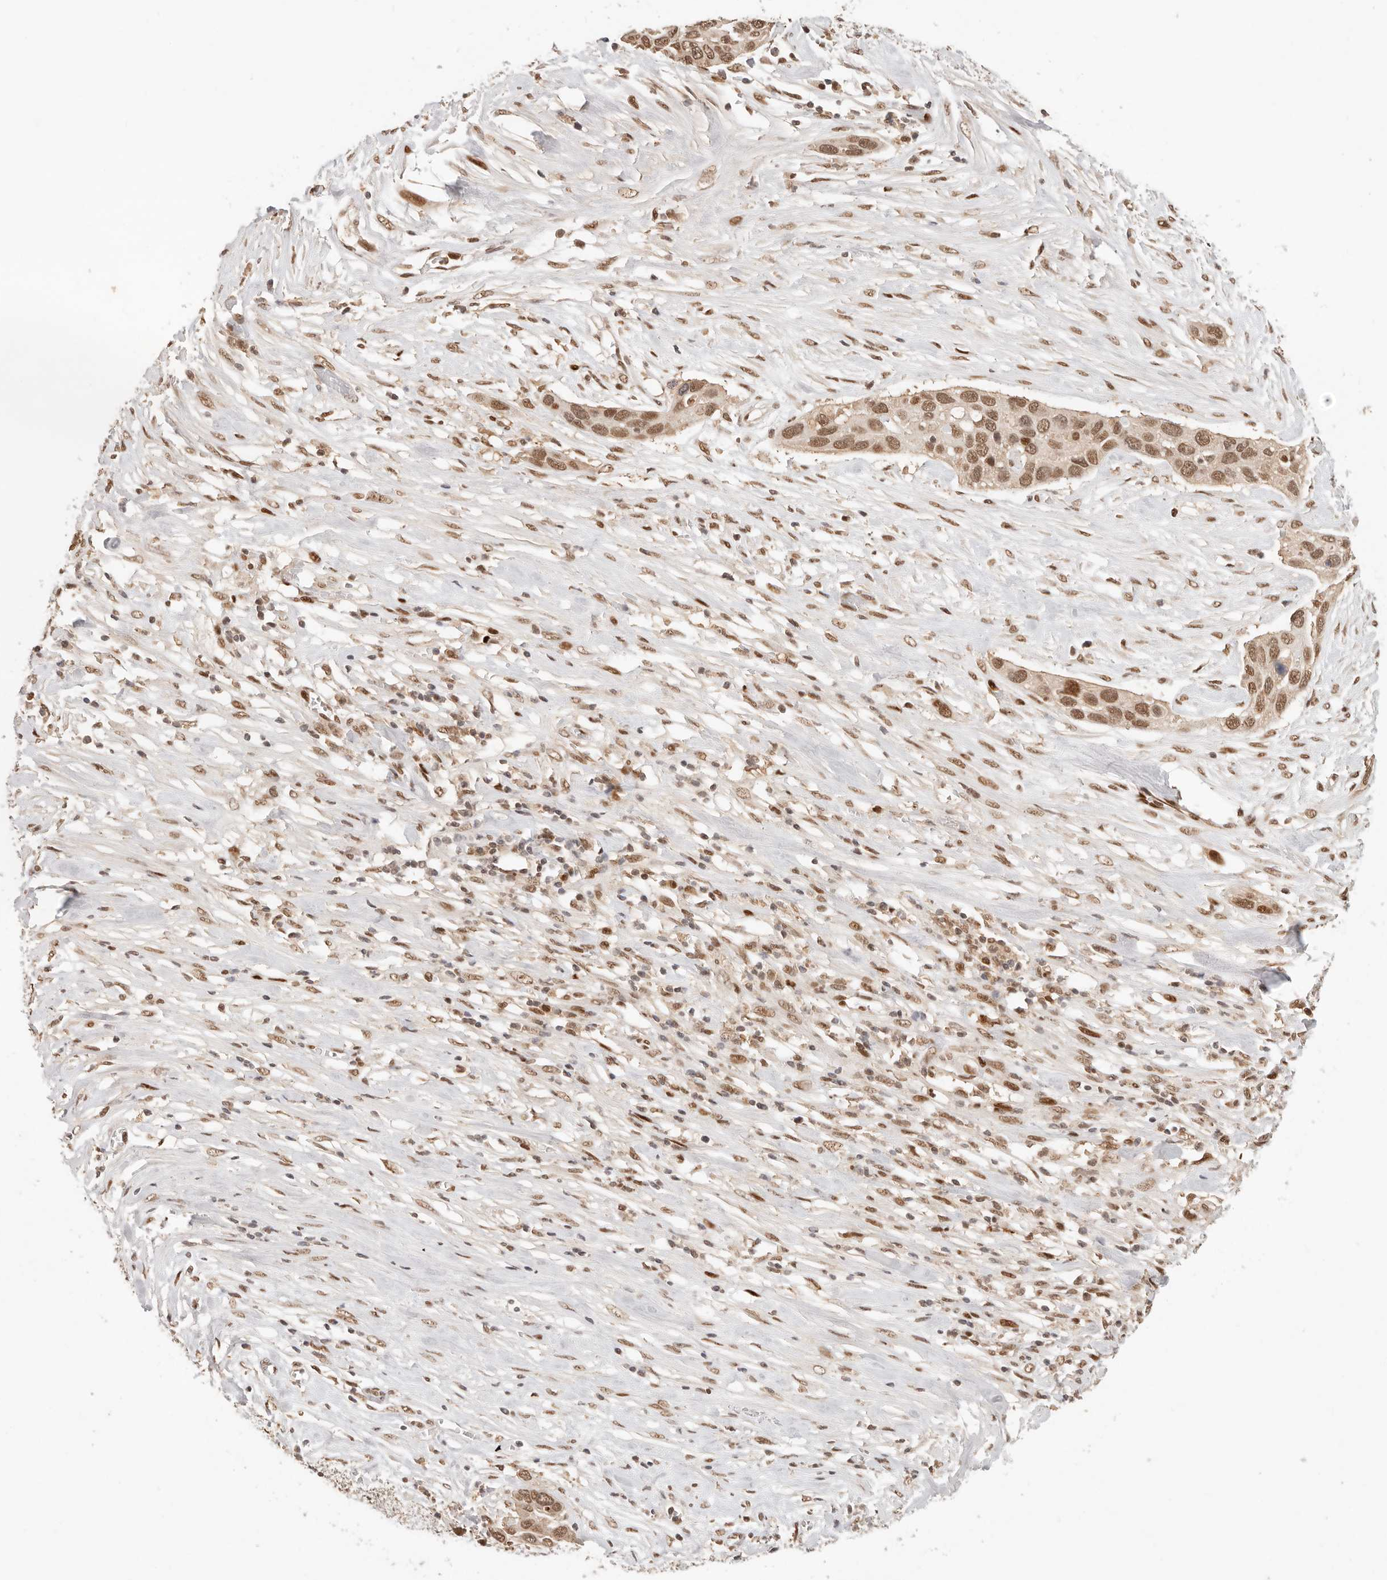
{"staining": {"intensity": "moderate", "quantity": ">75%", "location": "nuclear"}, "tissue": "pancreatic cancer", "cell_type": "Tumor cells", "image_type": "cancer", "snomed": [{"axis": "morphology", "description": "Adenocarcinoma, NOS"}, {"axis": "topography", "description": "Pancreas"}], "caption": "Immunohistochemistry (IHC) (DAB (3,3'-diaminobenzidine)) staining of pancreatic cancer demonstrates moderate nuclear protein expression in about >75% of tumor cells.", "gene": "NPAS2", "patient": {"sex": "female", "age": 60}}